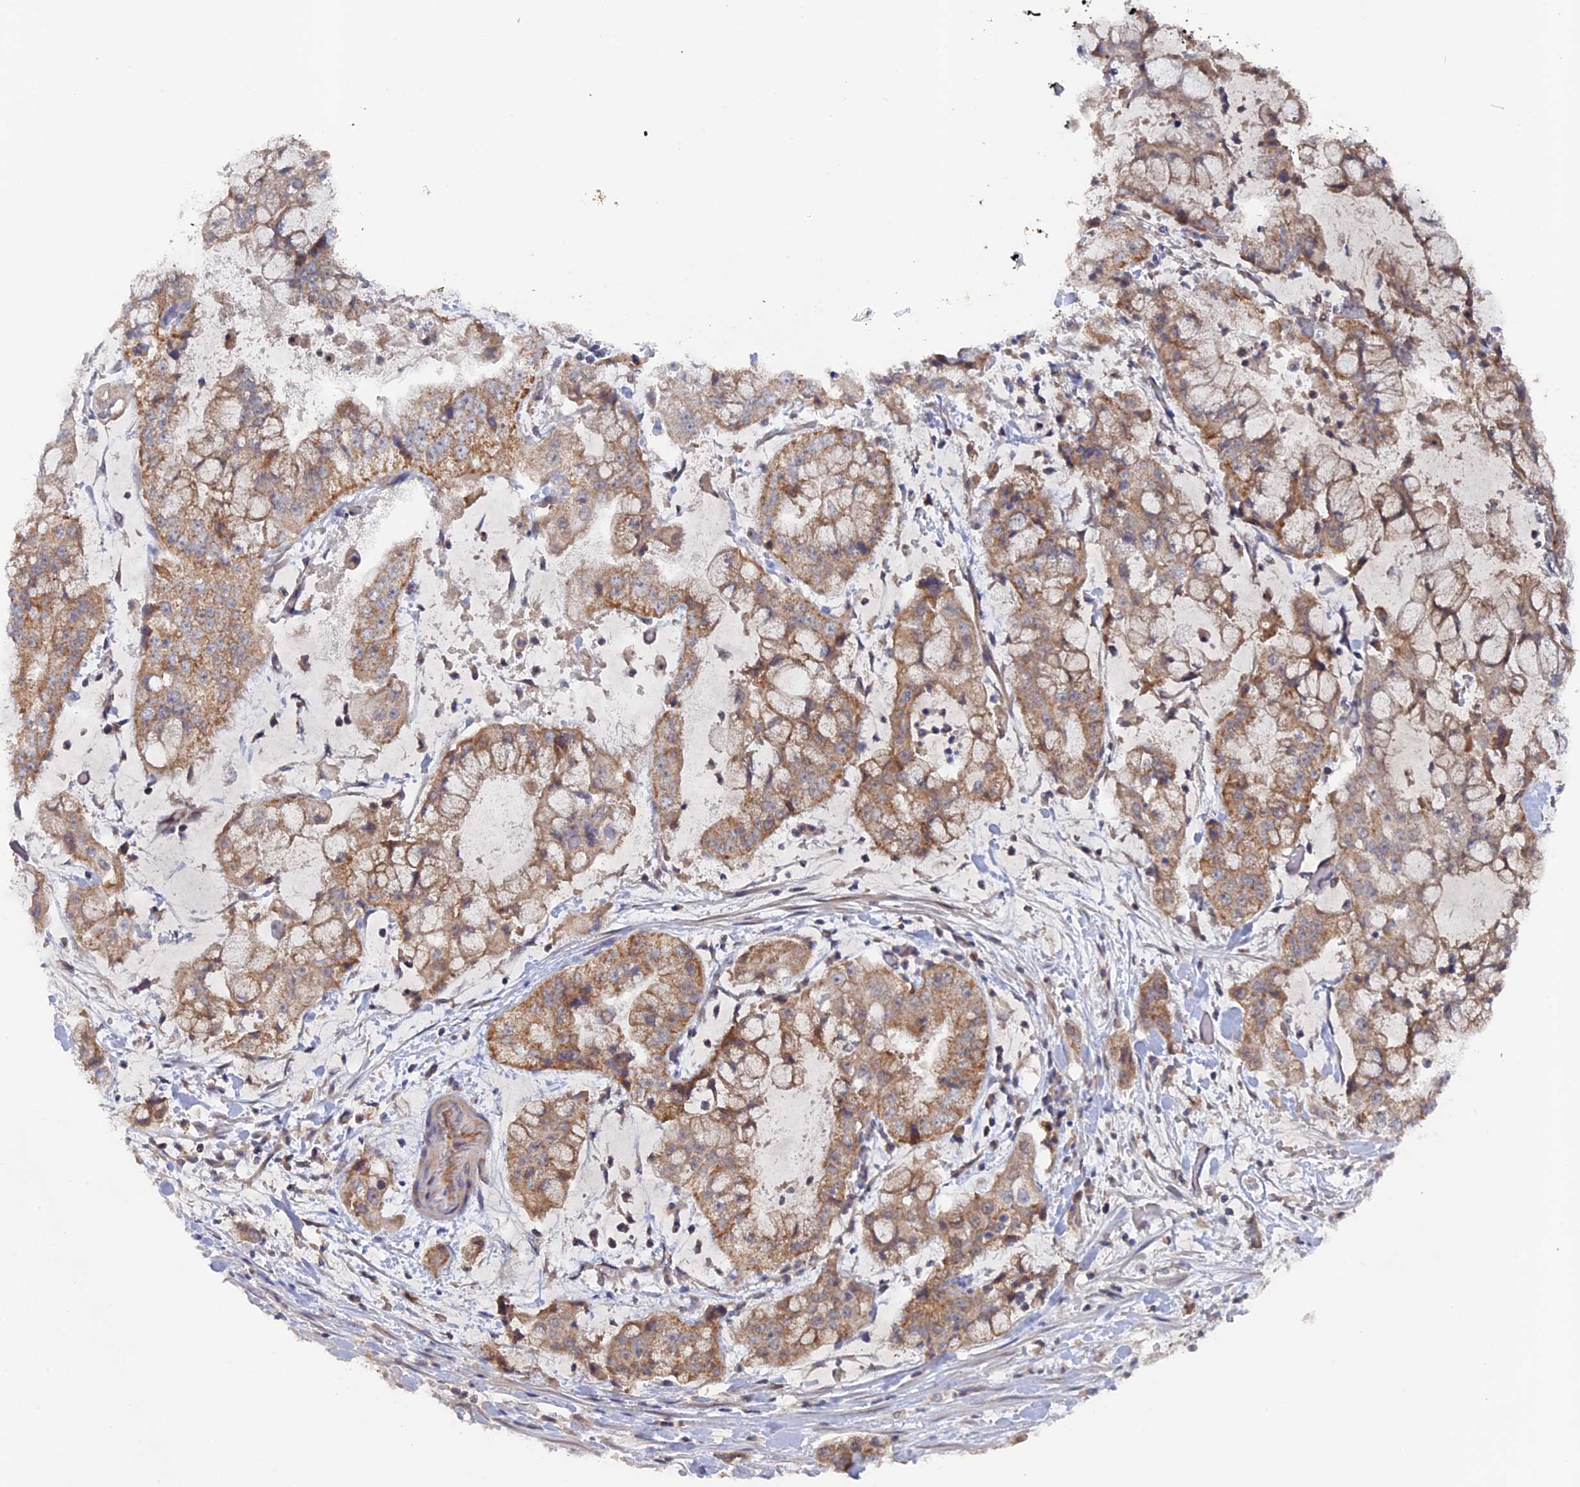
{"staining": {"intensity": "moderate", "quantity": ">75%", "location": "cytoplasmic/membranous"}, "tissue": "stomach cancer", "cell_type": "Tumor cells", "image_type": "cancer", "snomed": [{"axis": "morphology", "description": "Adenocarcinoma, NOS"}, {"axis": "topography", "description": "Stomach"}], "caption": "The micrograph reveals a brown stain indicating the presence of a protein in the cytoplasmic/membranous of tumor cells in stomach adenocarcinoma.", "gene": "RAB15", "patient": {"sex": "male", "age": 76}}